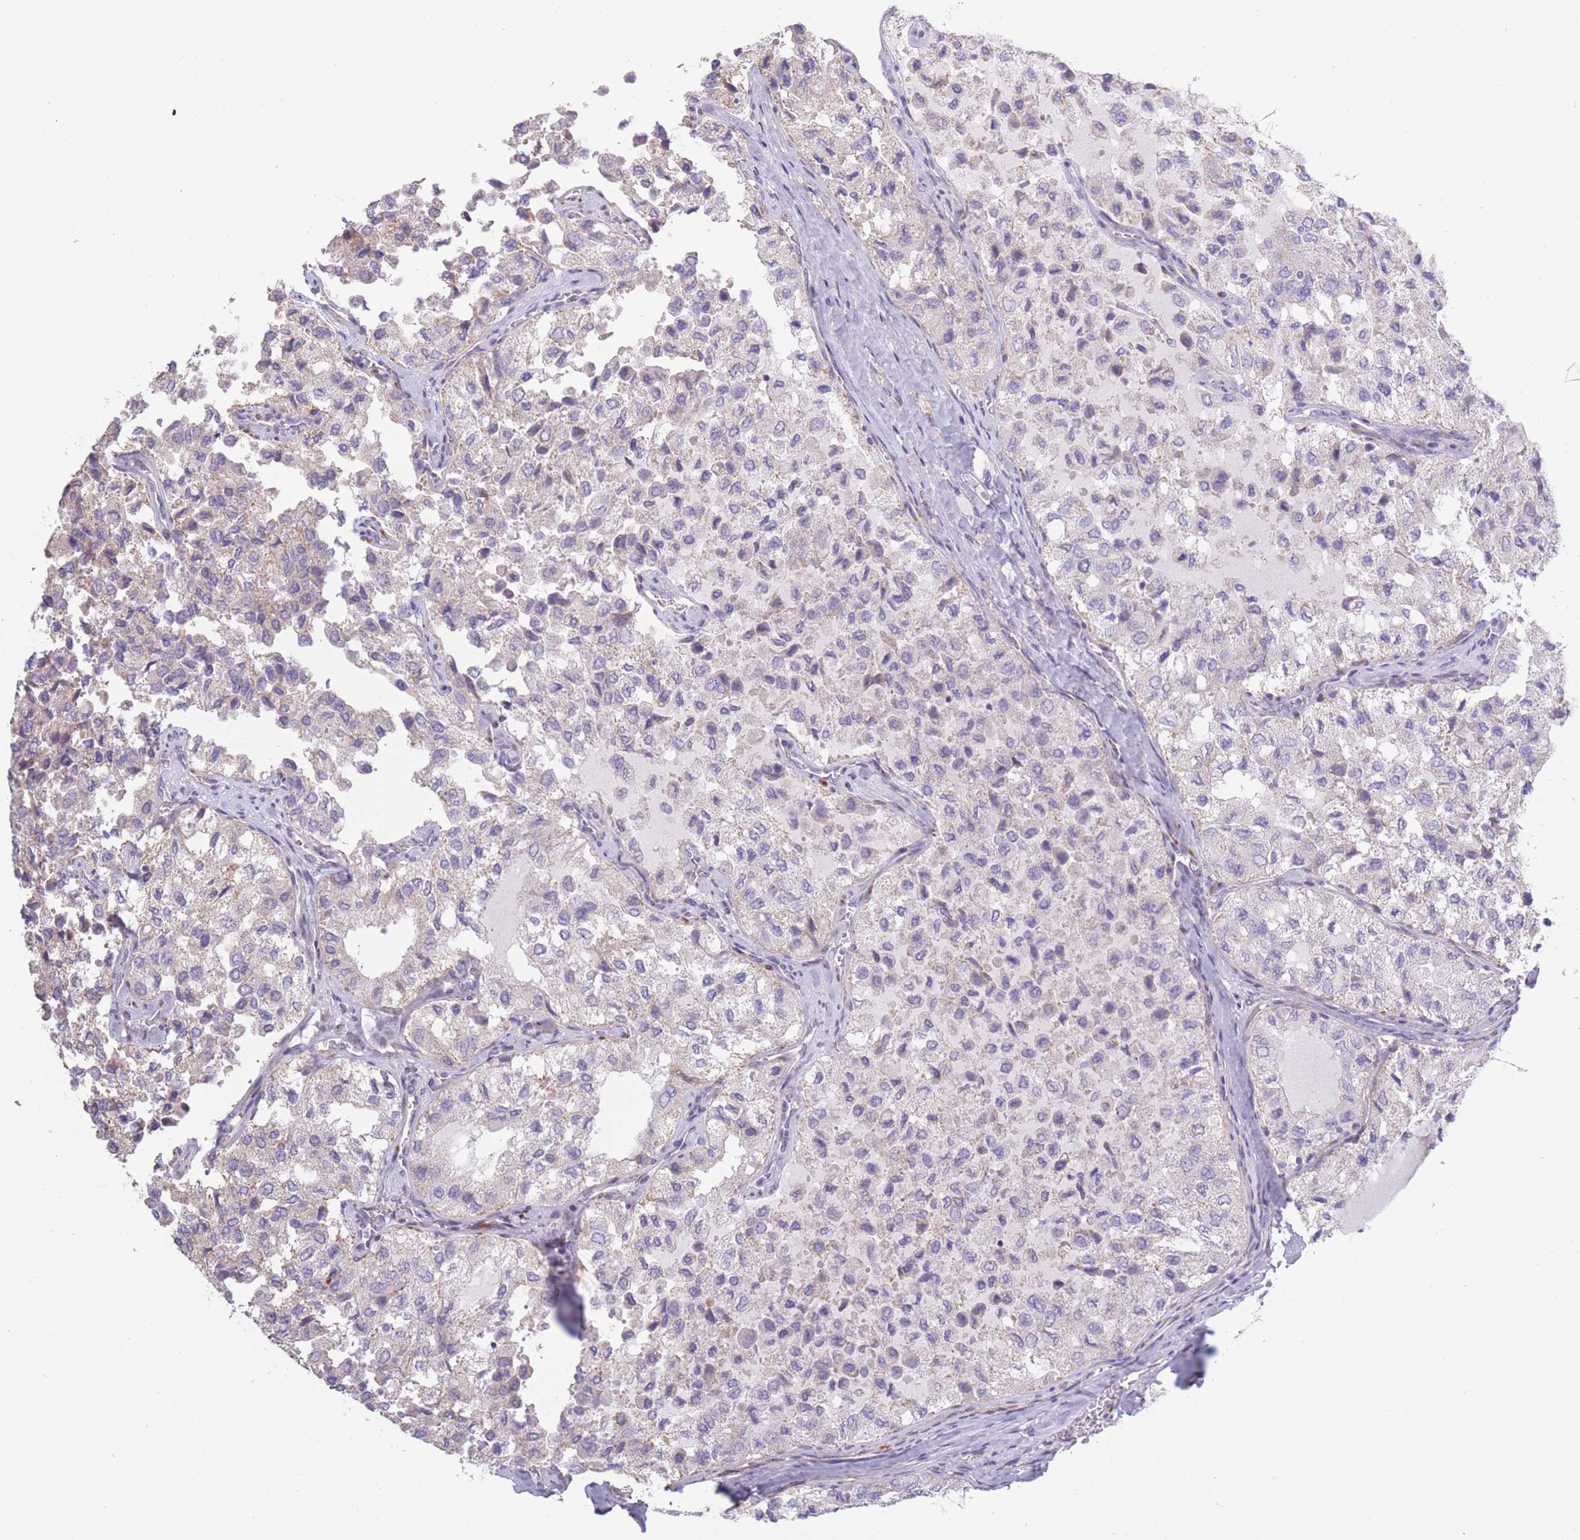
{"staining": {"intensity": "negative", "quantity": "none", "location": "none"}, "tissue": "thyroid cancer", "cell_type": "Tumor cells", "image_type": "cancer", "snomed": [{"axis": "morphology", "description": "Follicular adenoma carcinoma, NOS"}, {"axis": "topography", "description": "Thyroid gland"}], "caption": "The micrograph exhibits no staining of tumor cells in thyroid follicular adenoma carcinoma.", "gene": "CCNQ", "patient": {"sex": "male", "age": 75}}